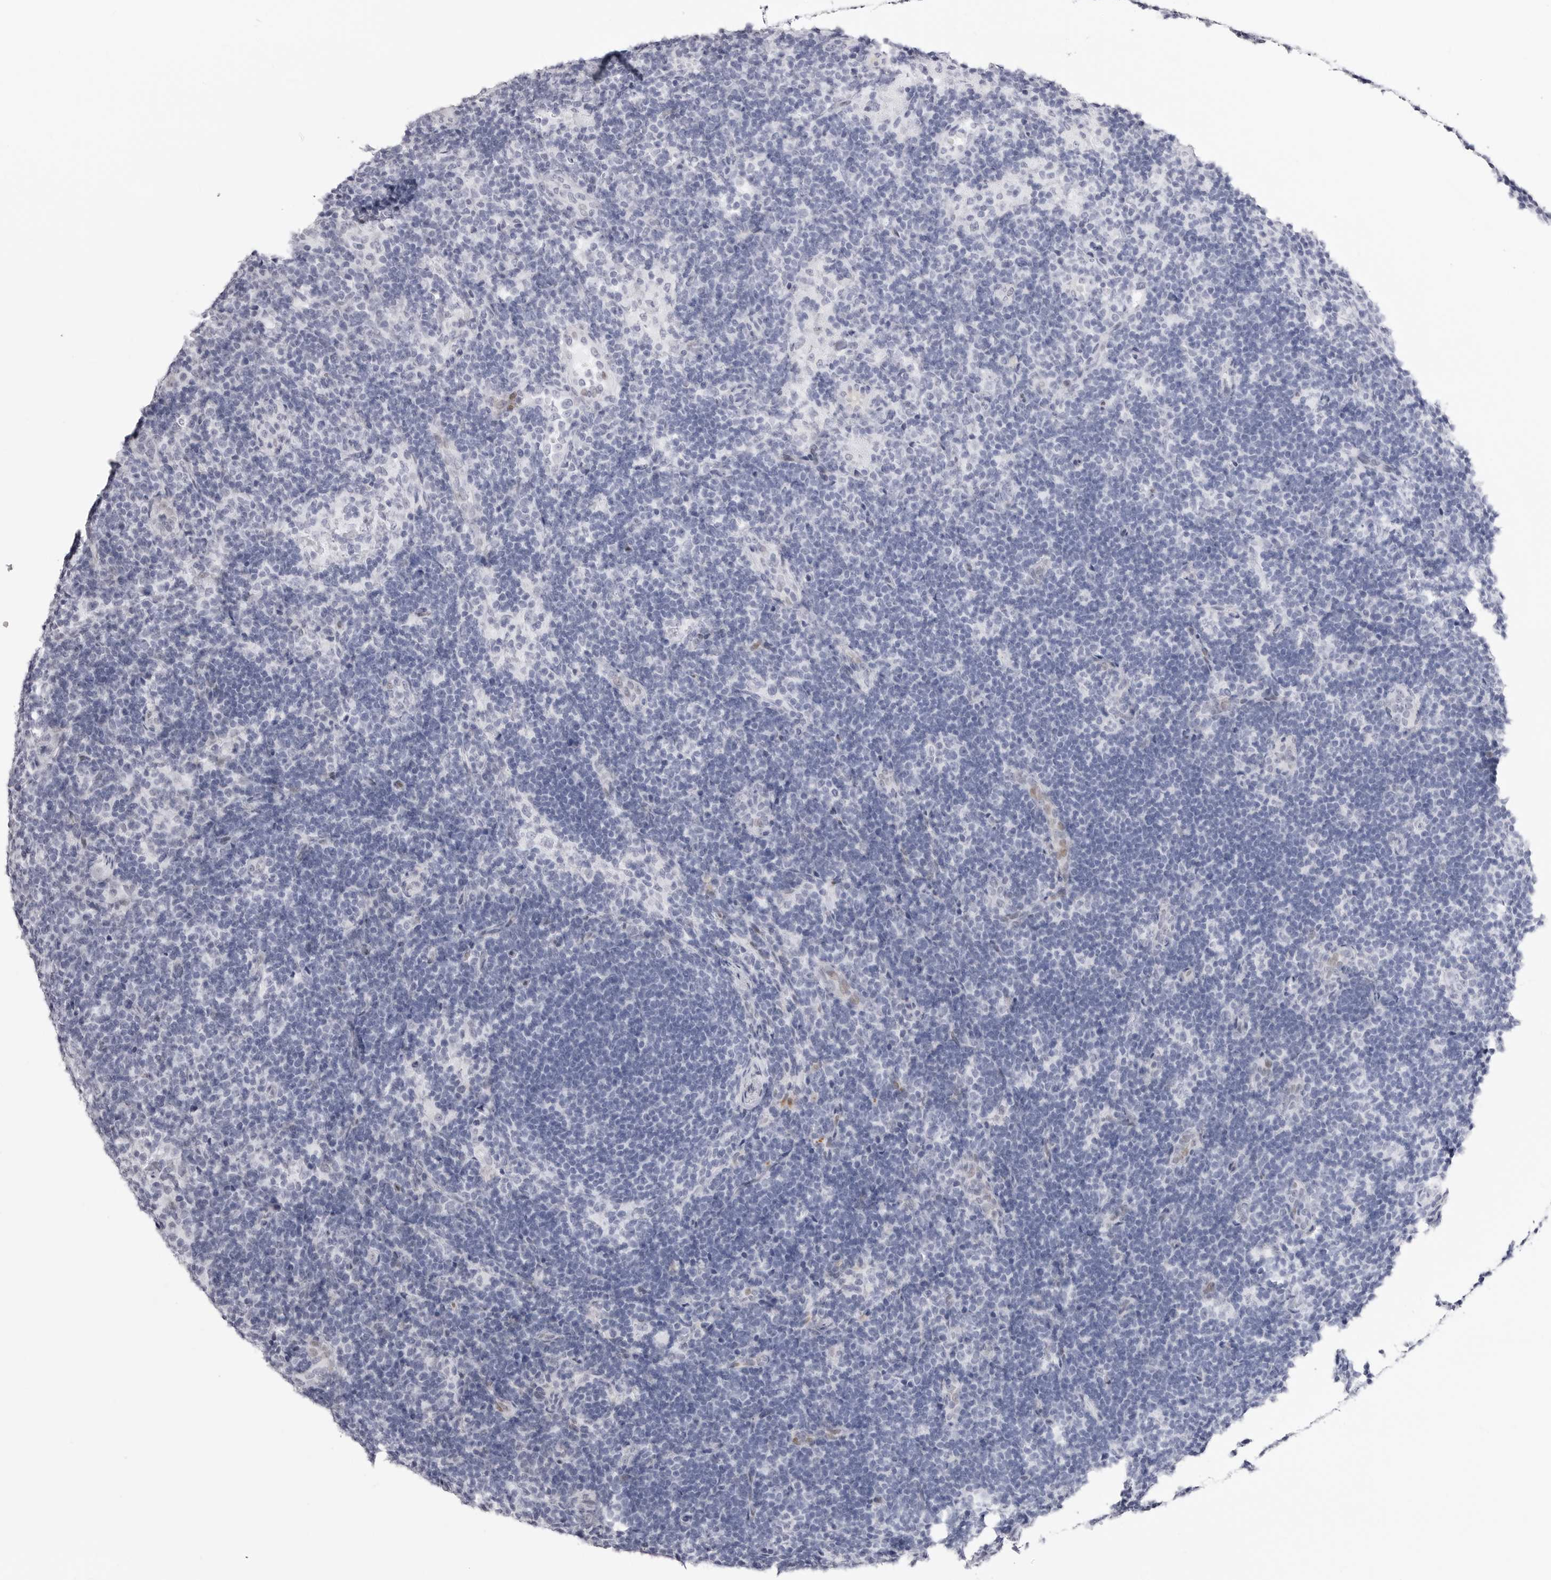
{"staining": {"intensity": "negative", "quantity": "none", "location": "none"}, "tissue": "lymph node", "cell_type": "Germinal center cells", "image_type": "normal", "snomed": [{"axis": "morphology", "description": "Normal tissue, NOS"}, {"axis": "topography", "description": "Lymph node"}], "caption": "The image exhibits no staining of germinal center cells in unremarkable lymph node. (DAB (3,3'-diaminobenzidine) IHC visualized using brightfield microscopy, high magnification).", "gene": "TSSK1B", "patient": {"sex": "female", "age": 22}}